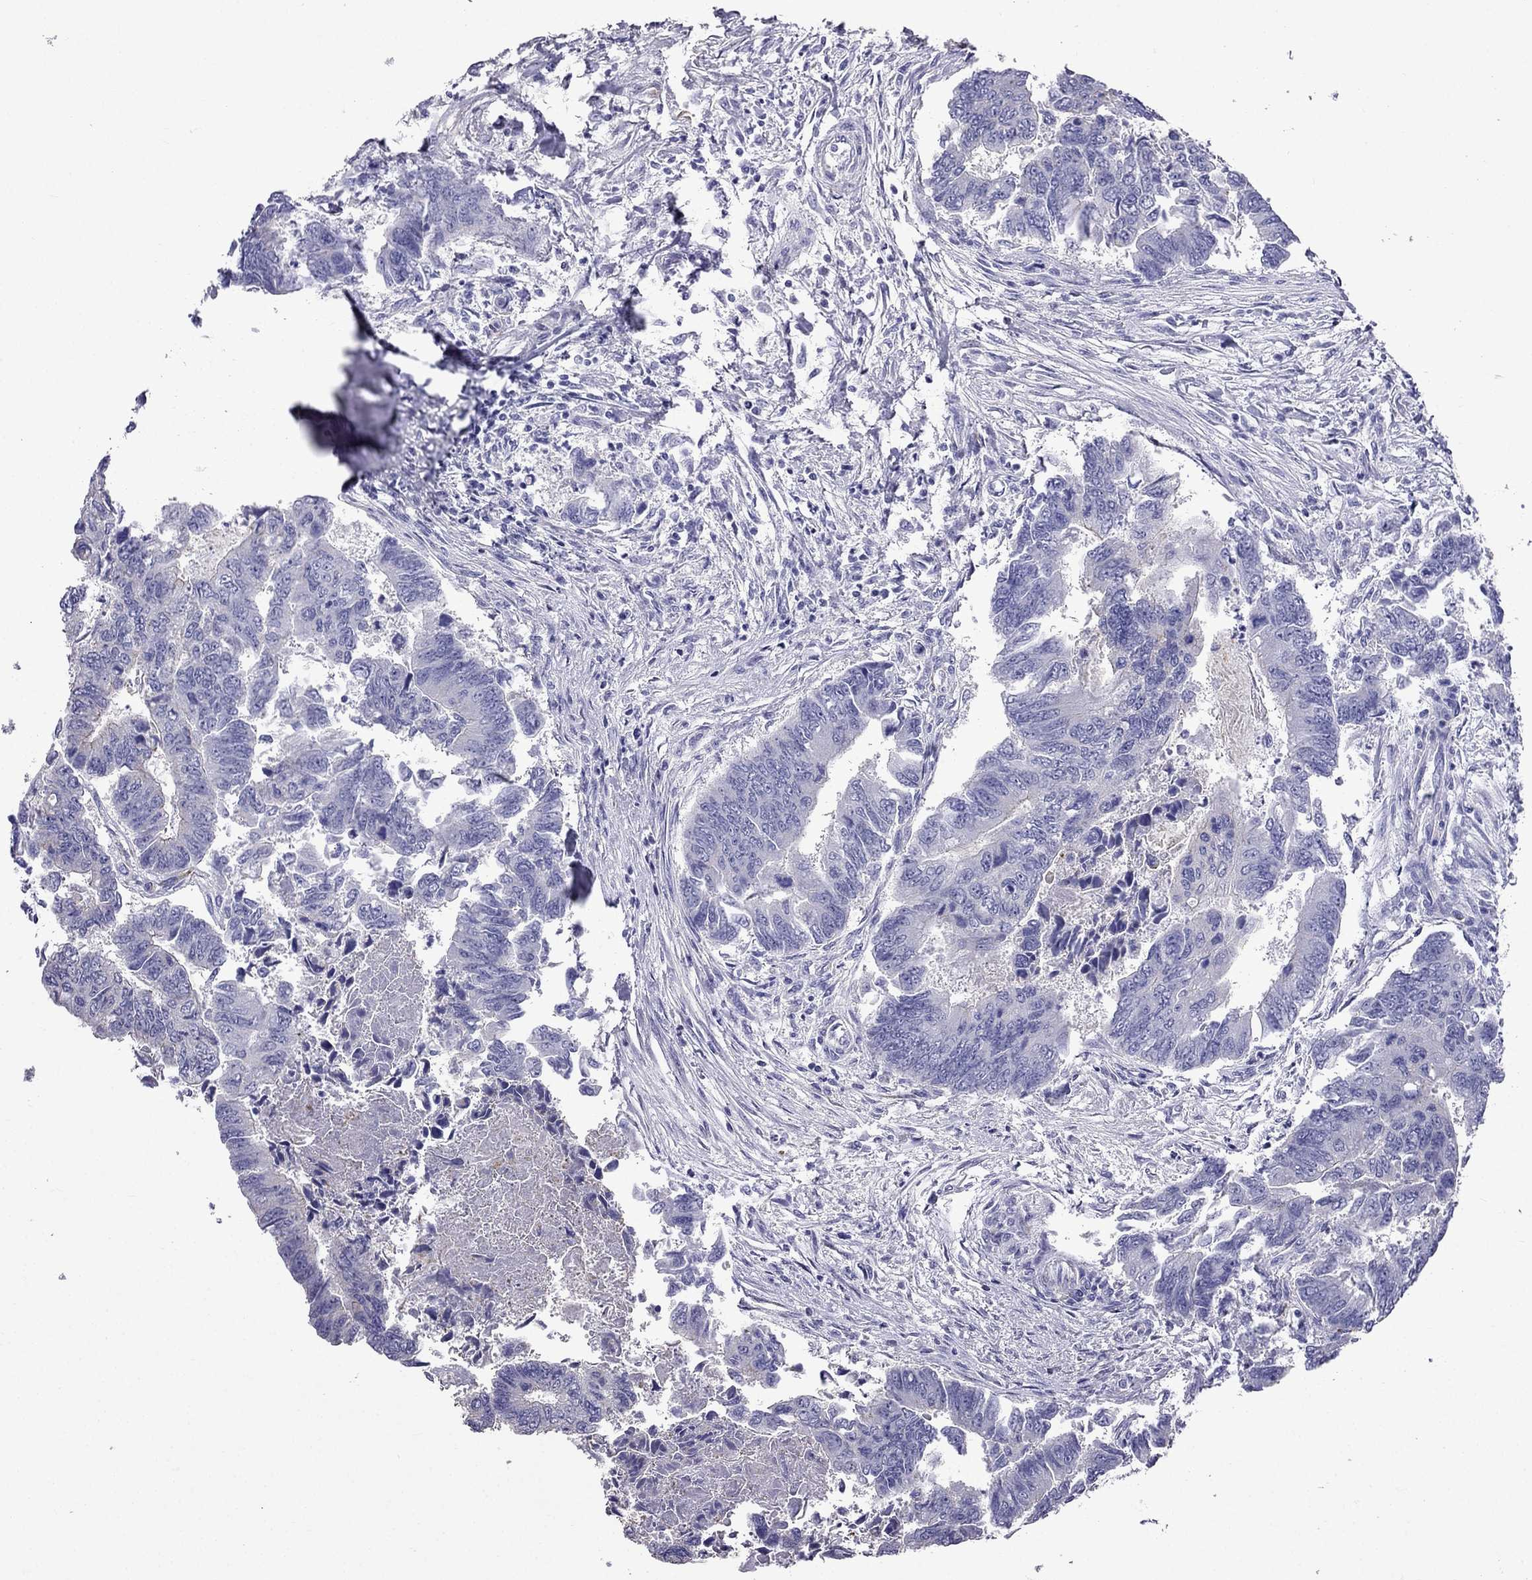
{"staining": {"intensity": "negative", "quantity": "none", "location": "none"}, "tissue": "colorectal cancer", "cell_type": "Tumor cells", "image_type": "cancer", "snomed": [{"axis": "morphology", "description": "Adenocarcinoma, NOS"}, {"axis": "topography", "description": "Colon"}], "caption": "The photomicrograph reveals no staining of tumor cells in colorectal cancer.", "gene": "AK5", "patient": {"sex": "female", "age": 65}}